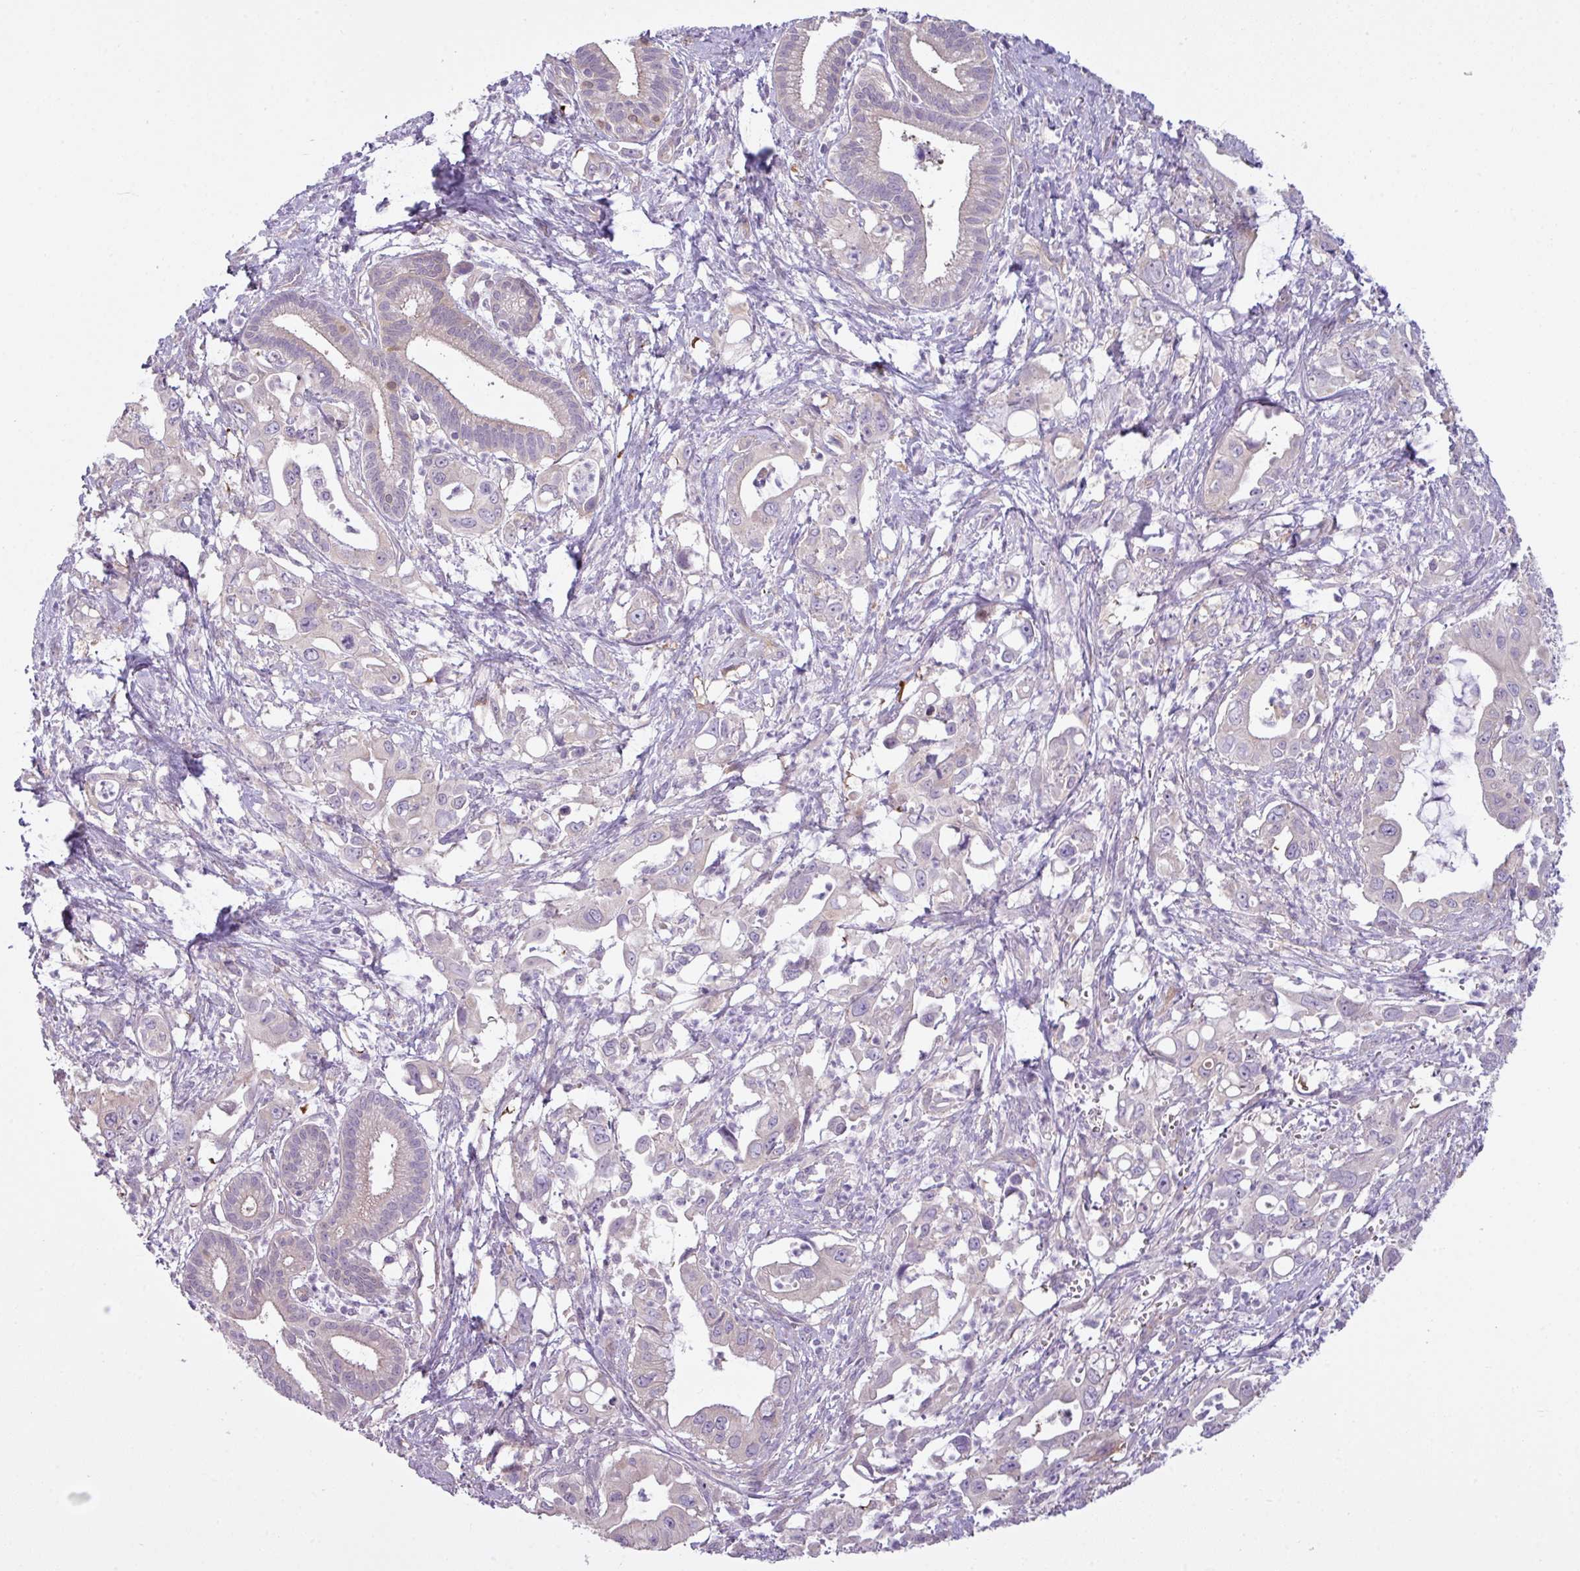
{"staining": {"intensity": "negative", "quantity": "none", "location": "none"}, "tissue": "pancreatic cancer", "cell_type": "Tumor cells", "image_type": "cancer", "snomed": [{"axis": "morphology", "description": "Adenocarcinoma, NOS"}, {"axis": "topography", "description": "Pancreas"}], "caption": "A high-resolution image shows immunohistochemistry (IHC) staining of pancreatic adenocarcinoma, which shows no significant expression in tumor cells.", "gene": "CAMK2B", "patient": {"sex": "male", "age": 61}}